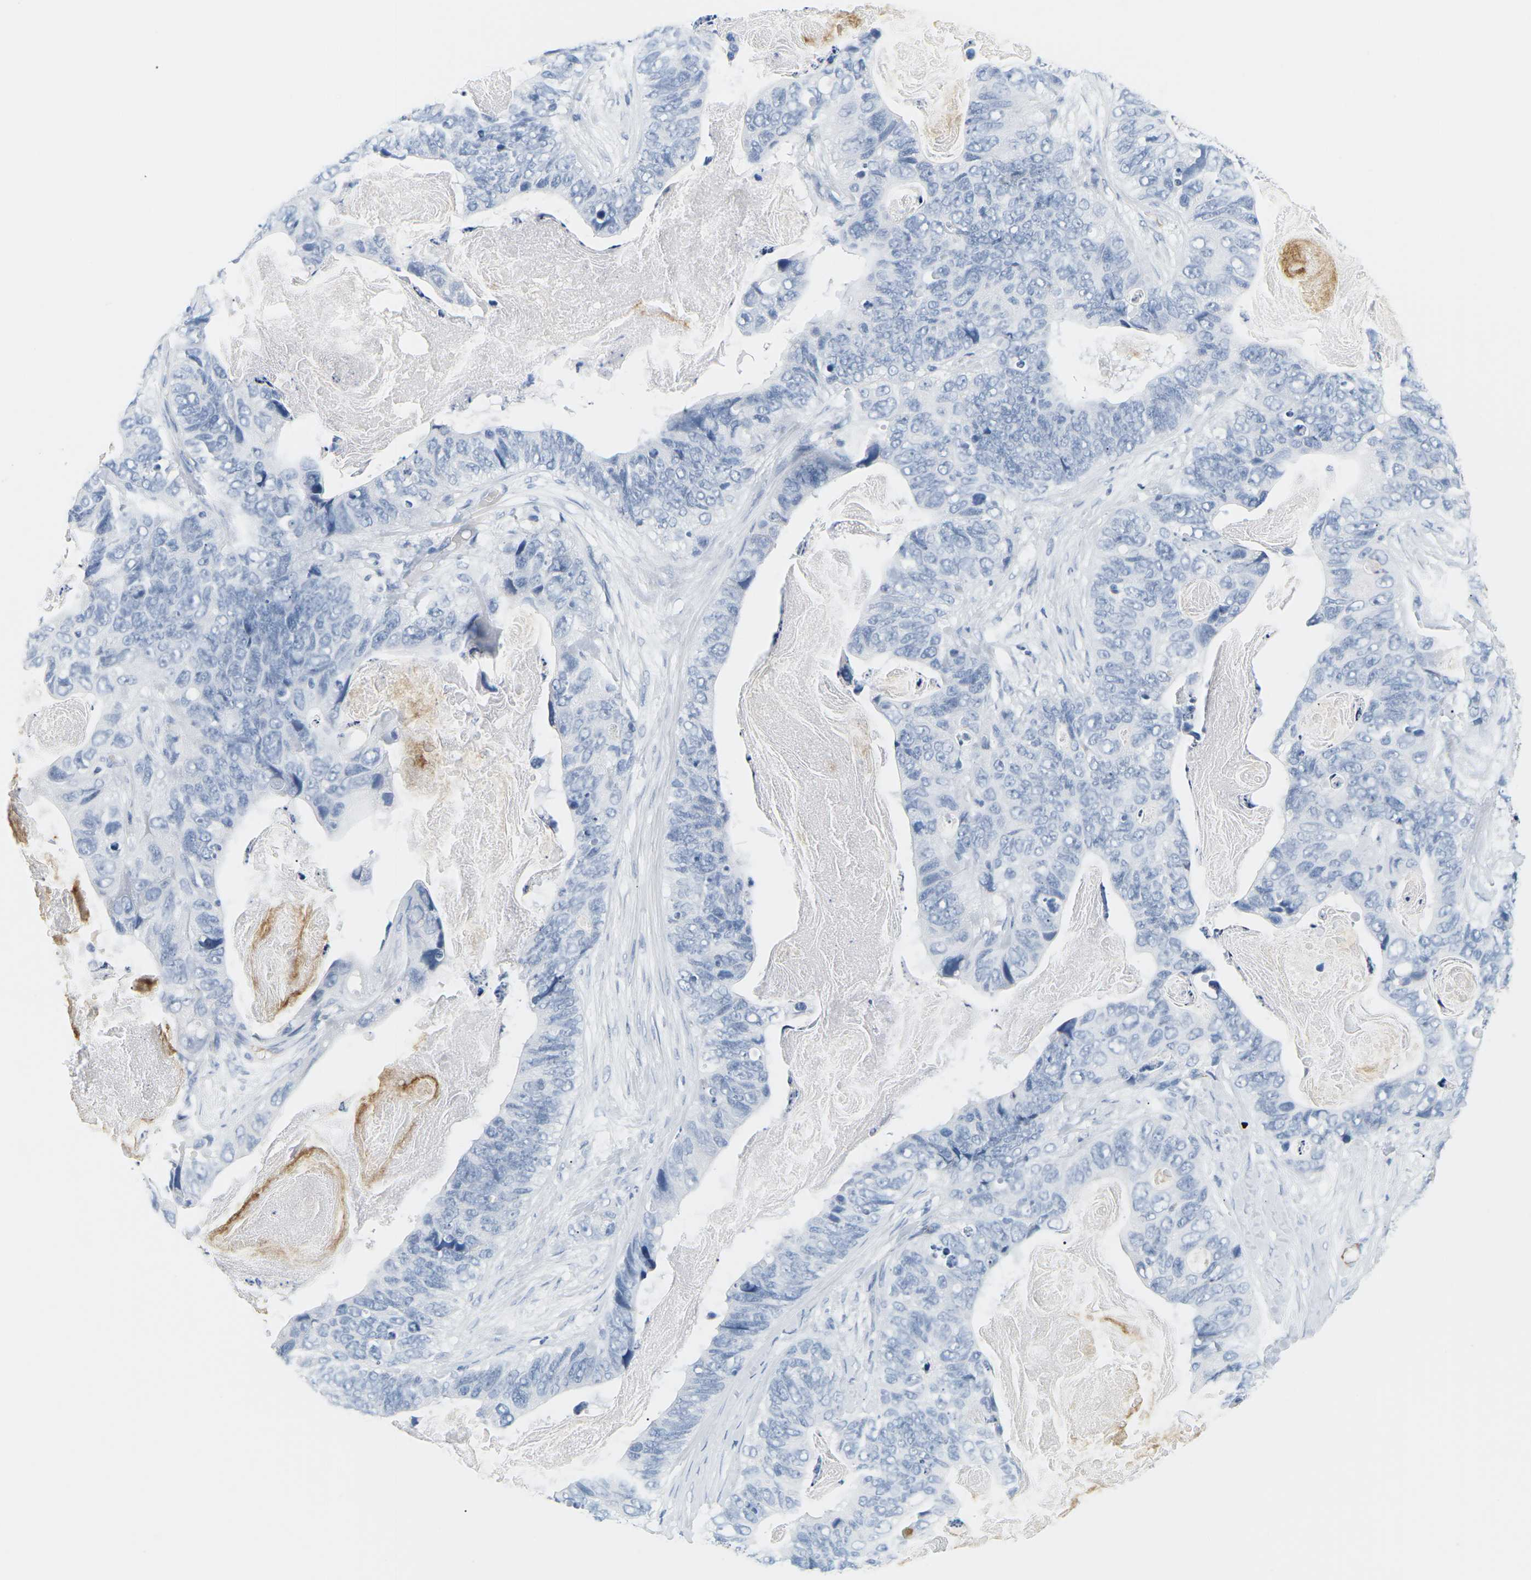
{"staining": {"intensity": "negative", "quantity": "none", "location": "none"}, "tissue": "stomach cancer", "cell_type": "Tumor cells", "image_type": "cancer", "snomed": [{"axis": "morphology", "description": "Adenocarcinoma, NOS"}, {"axis": "topography", "description": "Stomach"}], "caption": "High magnification brightfield microscopy of adenocarcinoma (stomach) stained with DAB (brown) and counterstained with hematoxylin (blue): tumor cells show no significant expression.", "gene": "APOB", "patient": {"sex": "female", "age": 89}}